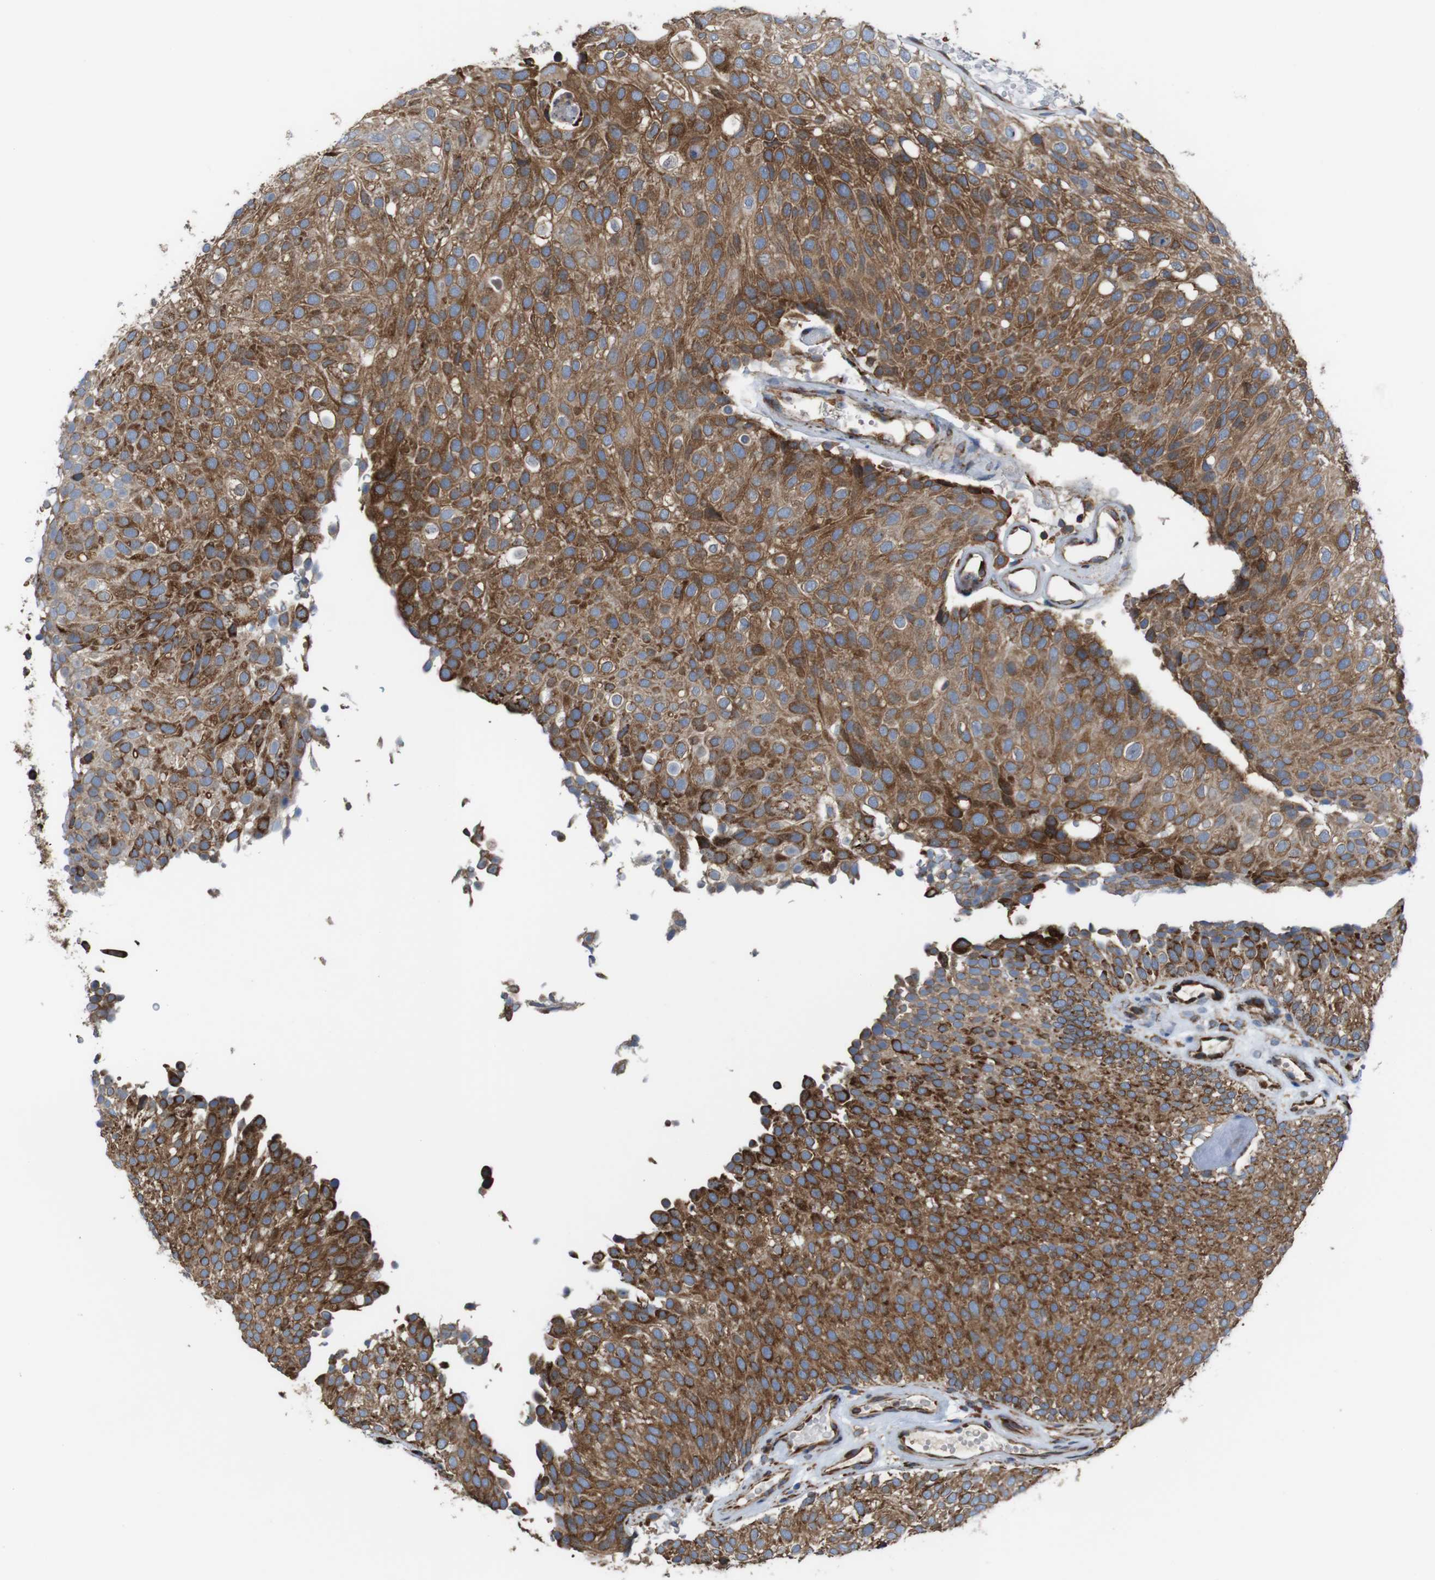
{"staining": {"intensity": "moderate", "quantity": ">75%", "location": "cytoplasmic/membranous"}, "tissue": "urothelial cancer", "cell_type": "Tumor cells", "image_type": "cancer", "snomed": [{"axis": "morphology", "description": "Urothelial carcinoma, Low grade"}, {"axis": "topography", "description": "Urinary bladder"}], "caption": "Protein staining of urothelial cancer tissue demonstrates moderate cytoplasmic/membranous positivity in about >75% of tumor cells.", "gene": "UGGT1", "patient": {"sex": "male", "age": 78}}